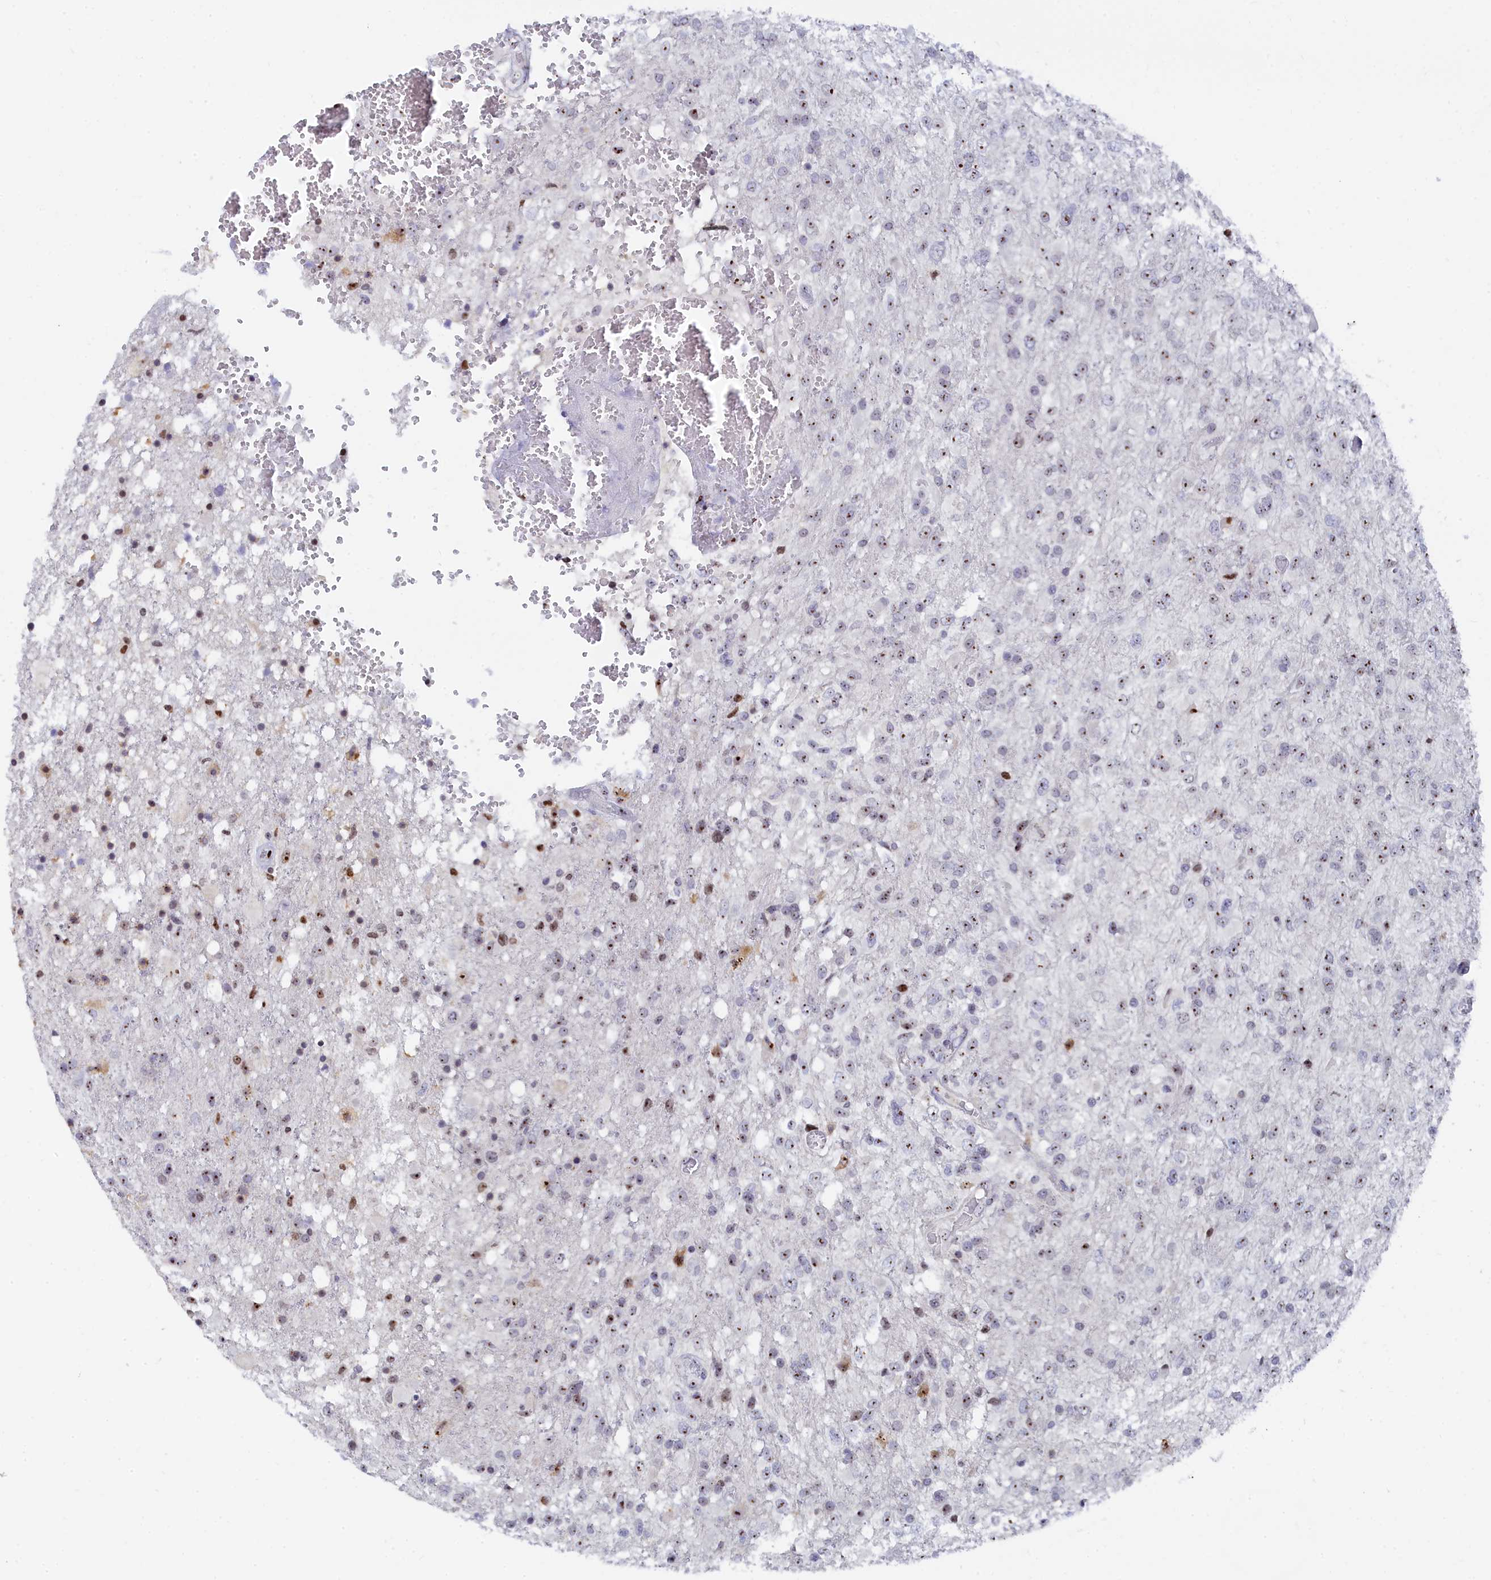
{"staining": {"intensity": "moderate", "quantity": "25%-75%", "location": "nuclear"}, "tissue": "glioma", "cell_type": "Tumor cells", "image_type": "cancer", "snomed": [{"axis": "morphology", "description": "Glioma, malignant, High grade"}, {"axis": "topography", "description": "Brain"}], "caption": "About 25%-75% of tumor cells in malignant glioma (high-grade) reveal moderate nuclear protein positivity as visualized by brown immunohistochemical staining.", "gene": "RSL1D1", "patient": {"sex": "female", "age": 74}}